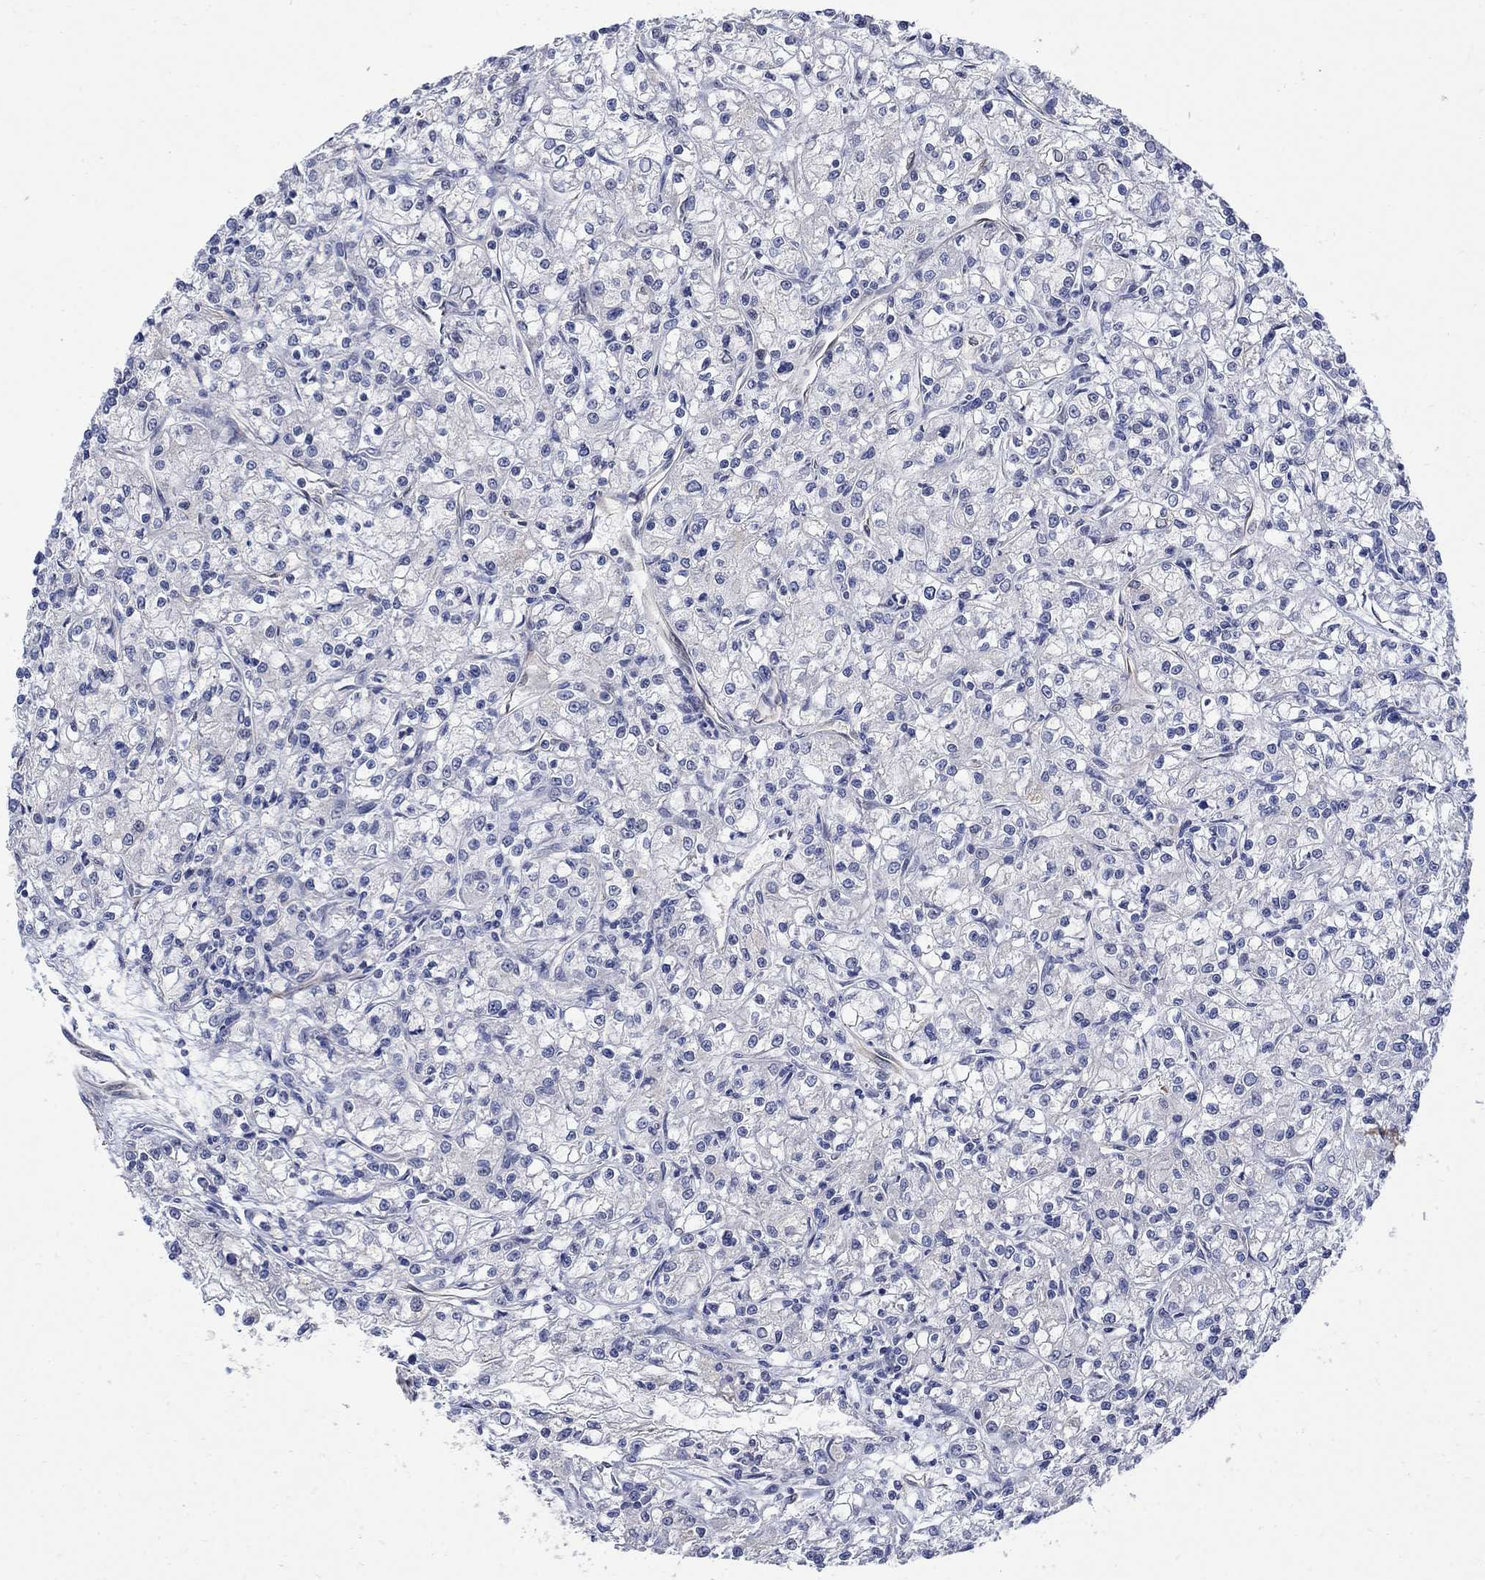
{"staining": {"intensity": "negative", "quantity": "none", "location": "none"}, "tissue": "renal cancer", "cell_type": "Tumor cells", "image_type": "cancer", "snomed": [{"axis": "morphology", "description": "Adenocarcinoma, NOS"}, {"axis": "topography", "description": "Kidney"}], "caption": "This is an immunohistochemistry (IHC) image of human renal cancer. There is no staining in tumor cells.", "gene": "TGM2", "patient": {"sex": "female", "age": 59}}